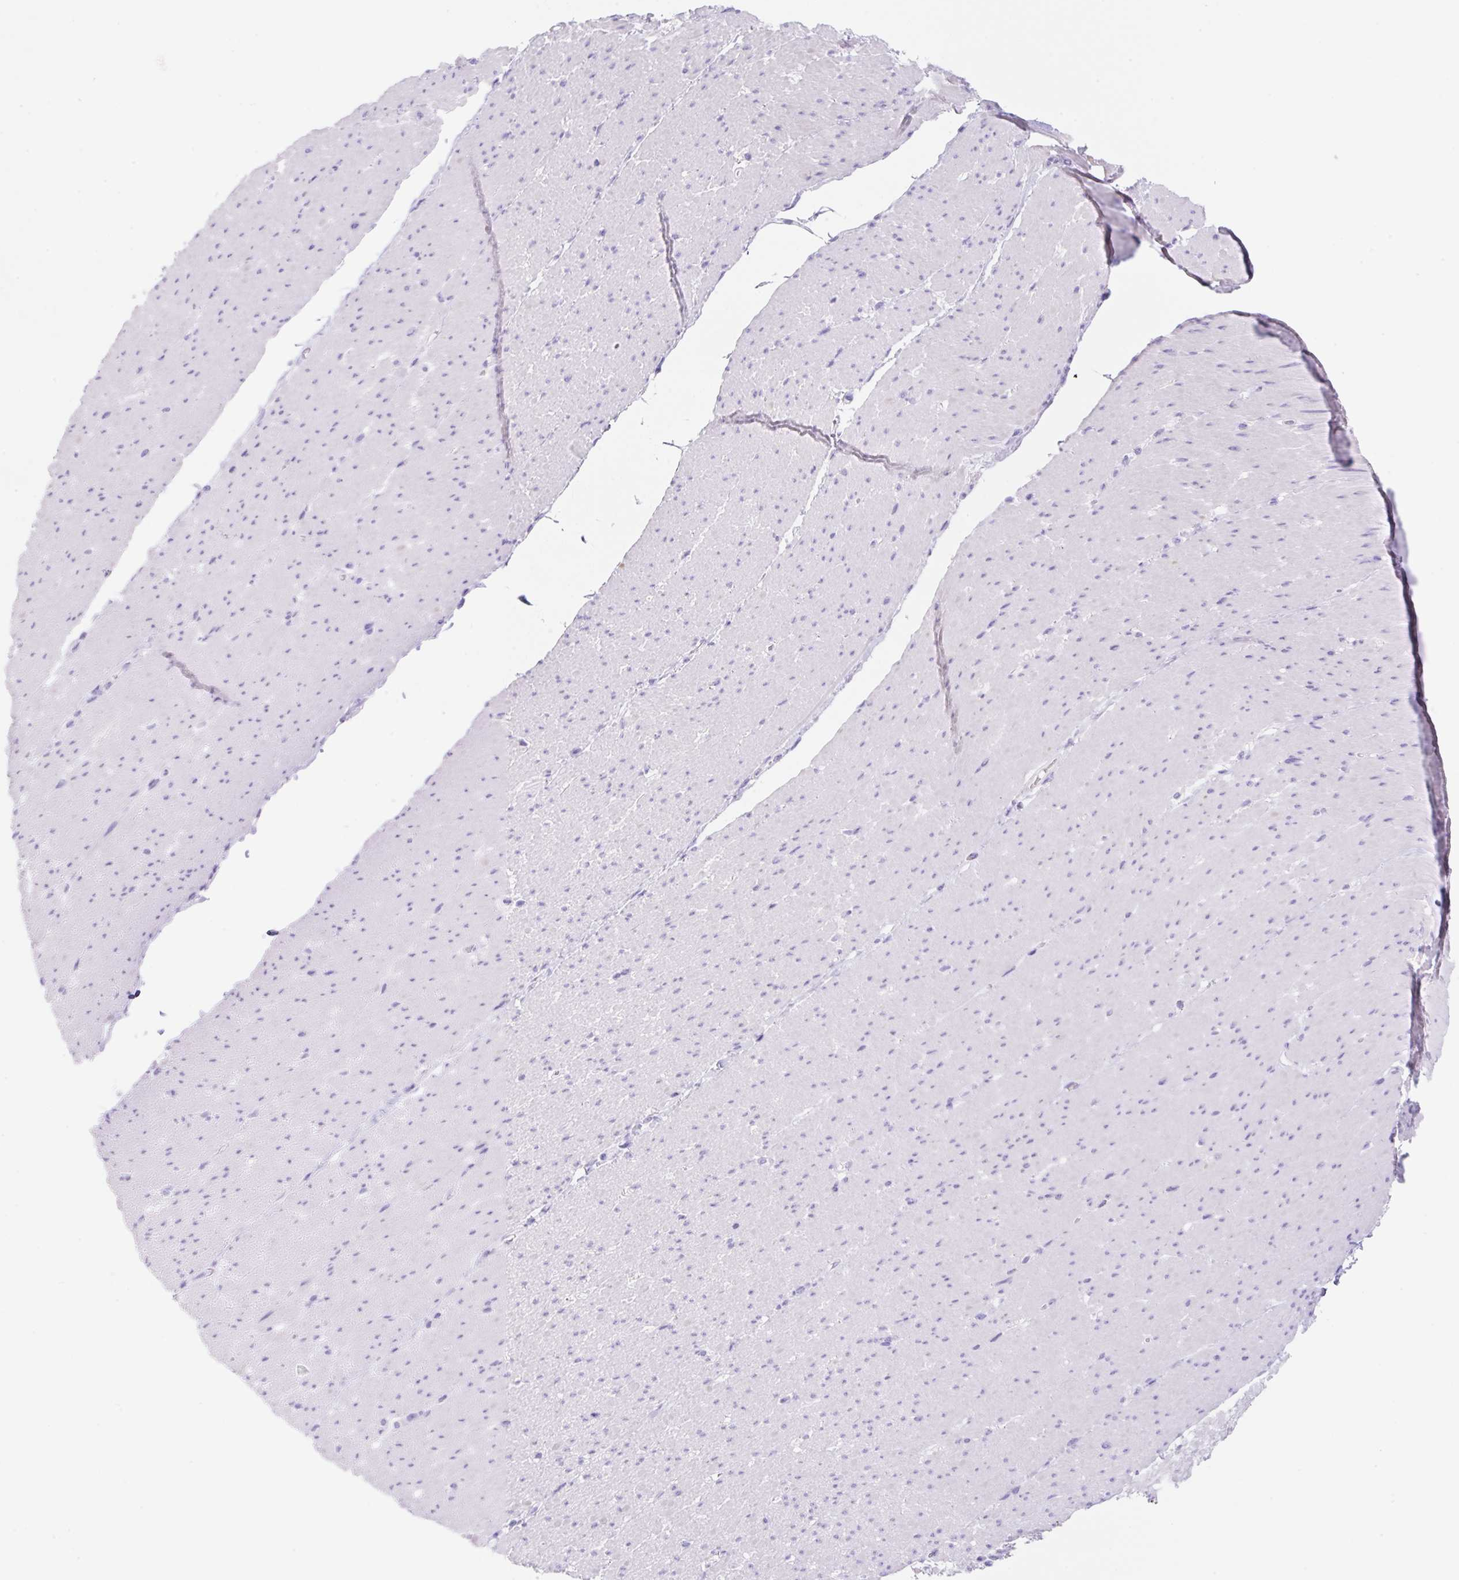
{"staining": {"intensity": "negative", "quantity": "none", "location": "none"}, "tissue": "smooth muscle", "cell_type": "Smooth muscle cells", "image_type": "normal", "snomed": [{"axis": "morphology", "description": "Normal tissue, NOS"}, {"axis": "topography", "description": "Smooth muscle"}, {"axis": "topography", "description": "Rectum"}], "caption": "There is no significant positivity in smooth muscle cells of smooth muscle. (Stains: DAB IHC with hematoxylin counter stain, Microscopy: brightfield microscopy at high magnification).", "gene": "KLK8", "patient": {"sex": "male", "age": 53}}